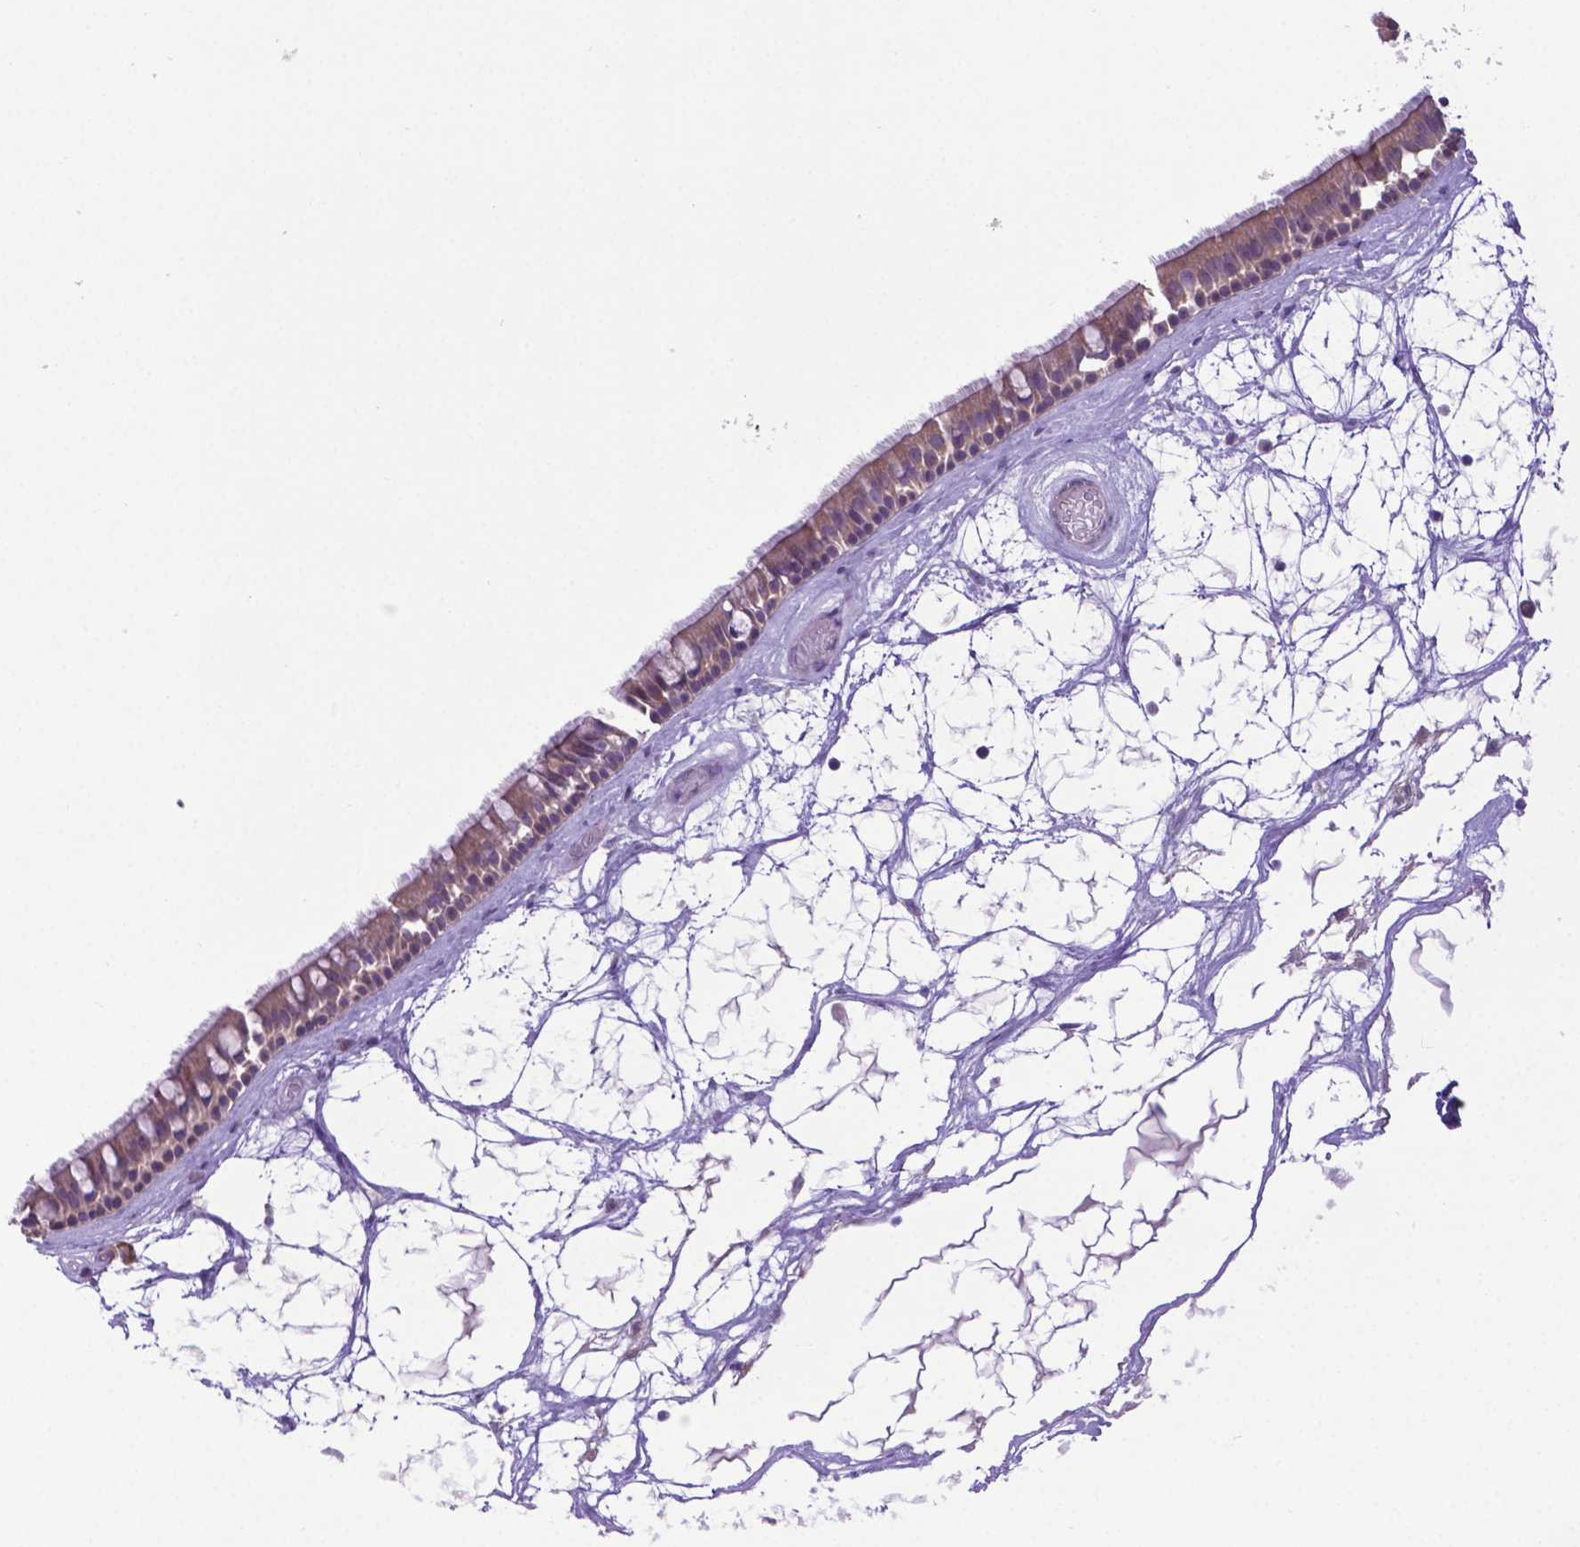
{"staining": {"intensity": "weak", "quantity": "25%-75%", "location": "cytoplasmic/membranous"}, "tissue": "nasopharynx", "cell_type": "Respiratory epithelial cells", "image_type": "normal", "snomed": [{"axis": "morphology", "description": "Normal tissue, NOS"}, {"axis": "topography", "description": "Nasopharynx"}], "caption": "Nasopharynx stained with DAB IHC displays low levels of weak cytoplasmic/membranous positivity in approximately 25%-75% of respiratory epithelial cells. Using DAB (brown) and hematoxylin (blue) stains, captured at high magnification using brightfield microscopy.", "gene": "ADRA2B", "patient": {"sex": "male", "age": 68}}